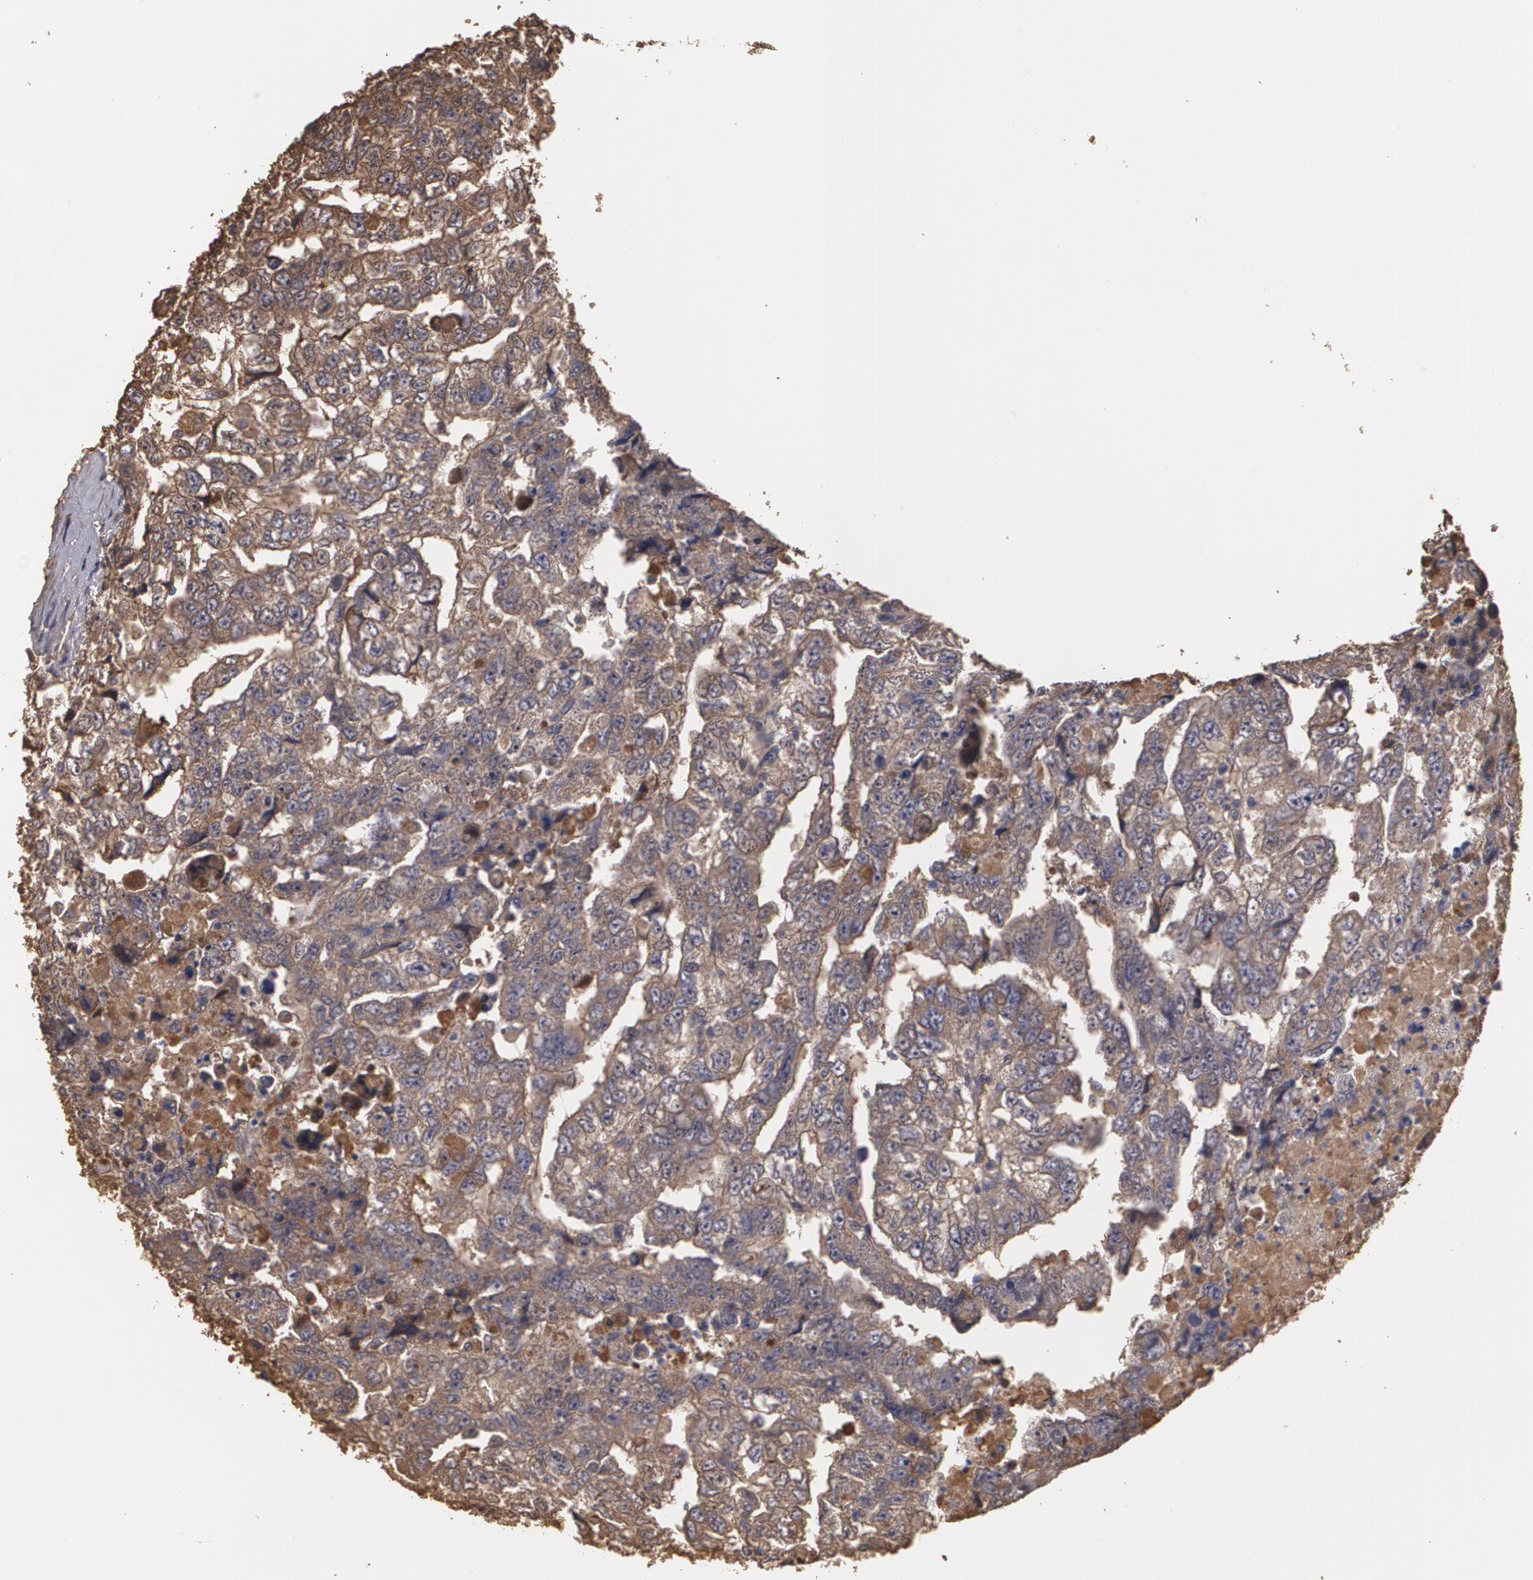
{"staining": {"intensity": "moderate", "quantity": ">75%", "location": "cytoplasmic/membranous"}, "tissue": "testis cancer", "cell_type": "Tumor cells", "image_type": "cancer", "snomed": [{"axis": "morphology", "description": "Carcinoma, Embryonal, NOS"}, {"axis": "topography", "description": "Testis"}], "caption": "This histopathology image displays embryonal carcinoma (testis) stained with IHC to label a protein in brown. The cytoplasmic/membranous of tumor cells show moderate positivity for the protein. Nuclei are counter-stained blue.", "gene": "PON1", "patient": {"sex": "male", "age": 36}}